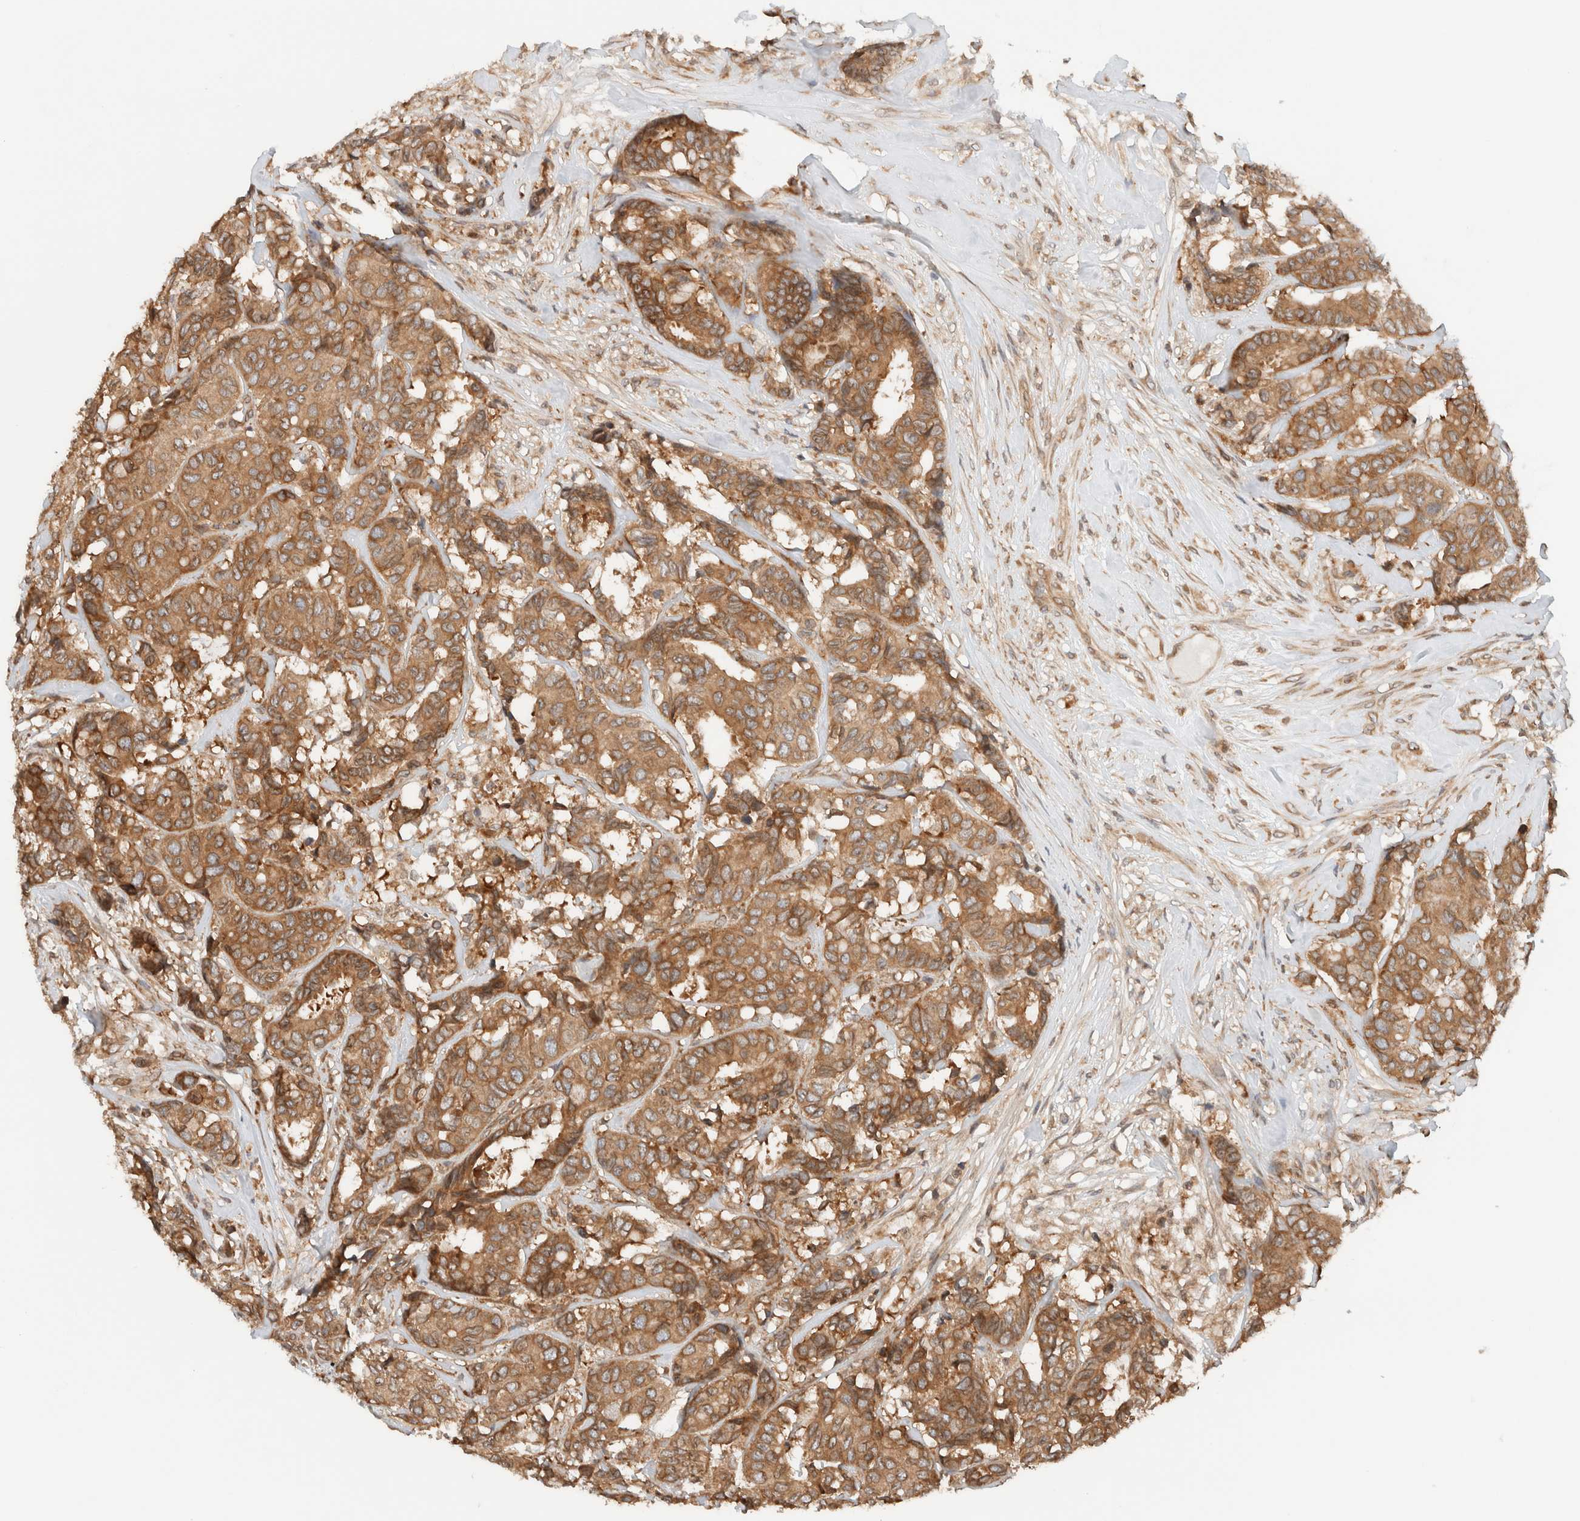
{"staining": {"intensity": "moderate", "quantity": ">75%", "location": "cytoplasmic/membranous"}, "tissue": "breast cancer", "cell_type": "Tumor cells", "image_type": "cancer", "snomed": [{"axis": "morphology", "description": "Duct carcinoma"}, {"axis": "topography", "description": "Breast"}], "caption": "Immunohistochemical staining of breast intraductal carcinoma displays medium levels of moderate cytoplasmic/membranous protein positivity in about >75% of tumor cells. Immunohistochemistry stains the protein of interest in brown and the nuclei are stained blue.", "gene": "ARFGEF2", "patient": {"sex": "female", "age": 87}}